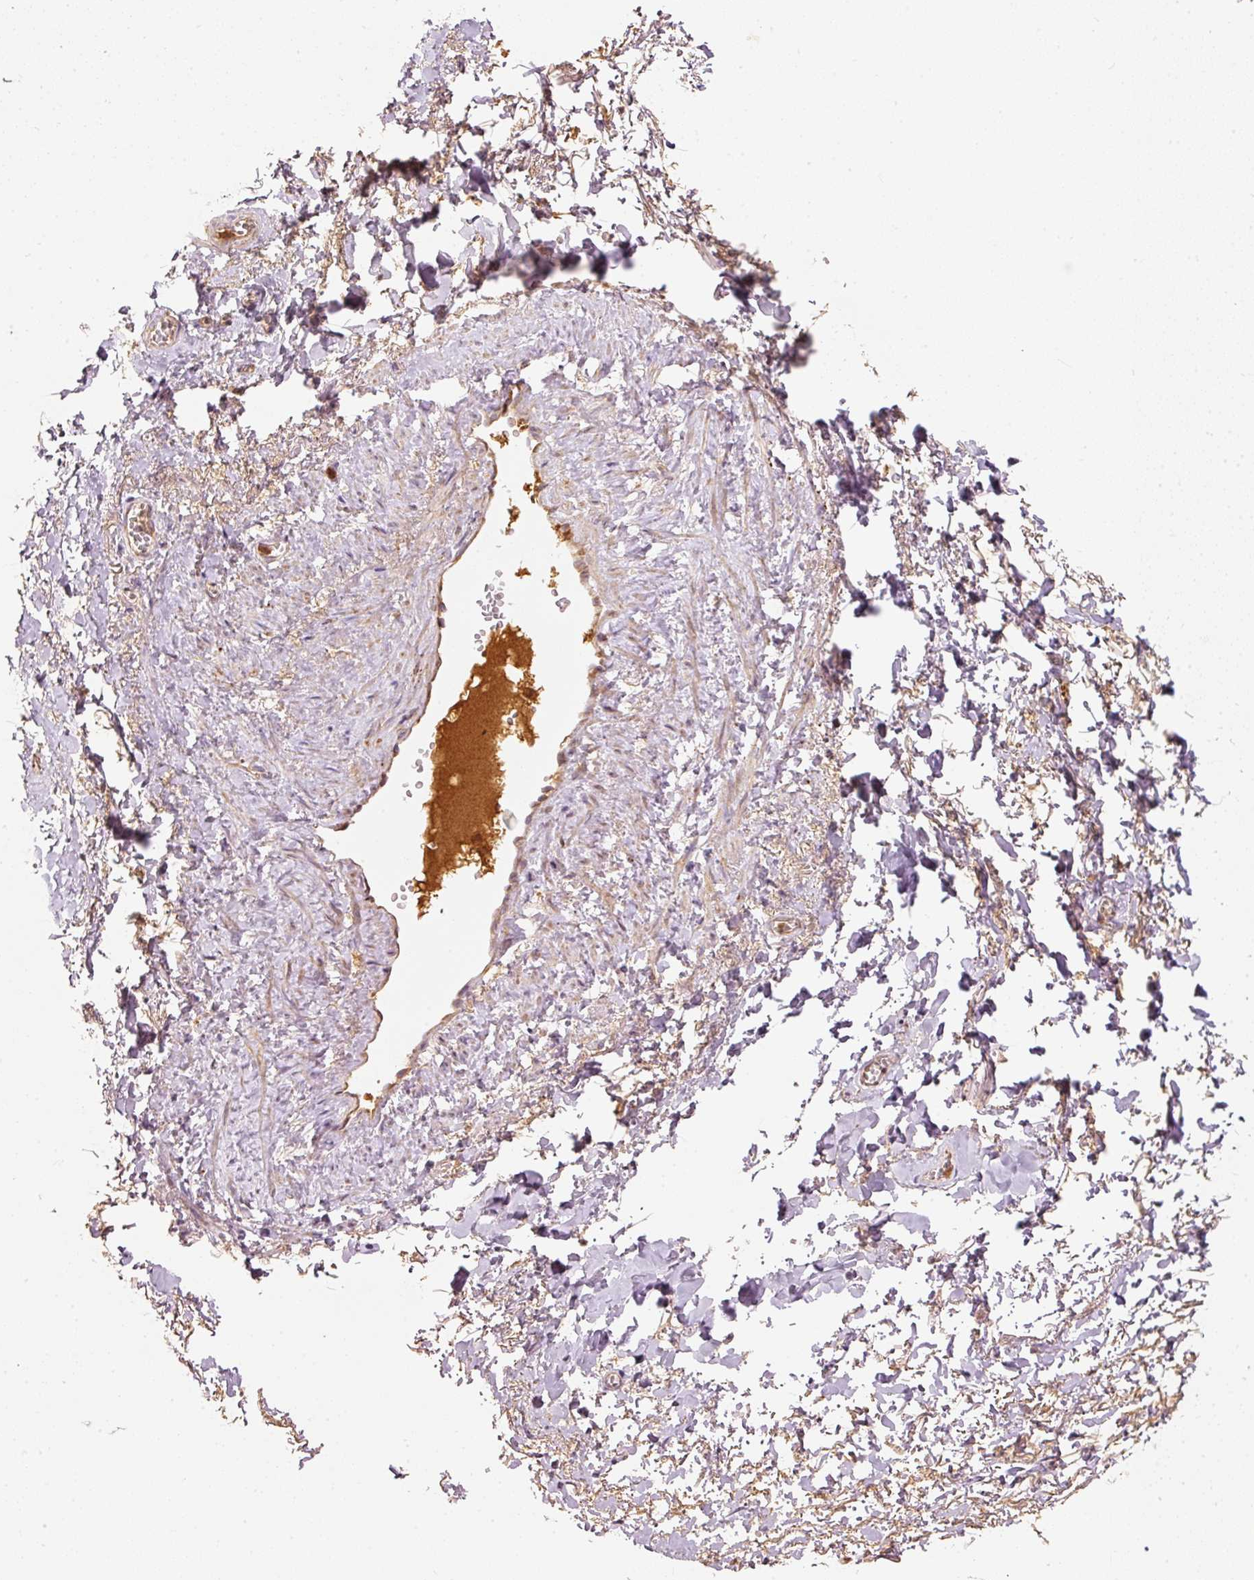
{"staining": {"intensity": "weak", "quantity": "25%-75%", "location": "cytoplasmic/membranous"}, "tissue": "adipose tissue", "cell_type": "Adipocytes", "image_type": "normal", "snomed": [{"axis": "morphology", "description": "Normal tissue, NOS"}, {"axis": "topography", "description": "Vulva"}, {"axis": "topography", "description": "Vagina"}, {"axis": "topography", "description": "Peripheral nerve tissue"}], "caption": "Adipose tissue stained with immunohistochemistry (IHC) shows weak cytoplasmic/membranous expression in about 25%-75% of adipocytes.", "gene": "PSENEN", "patient": {"sex": "female", "age": 66}}